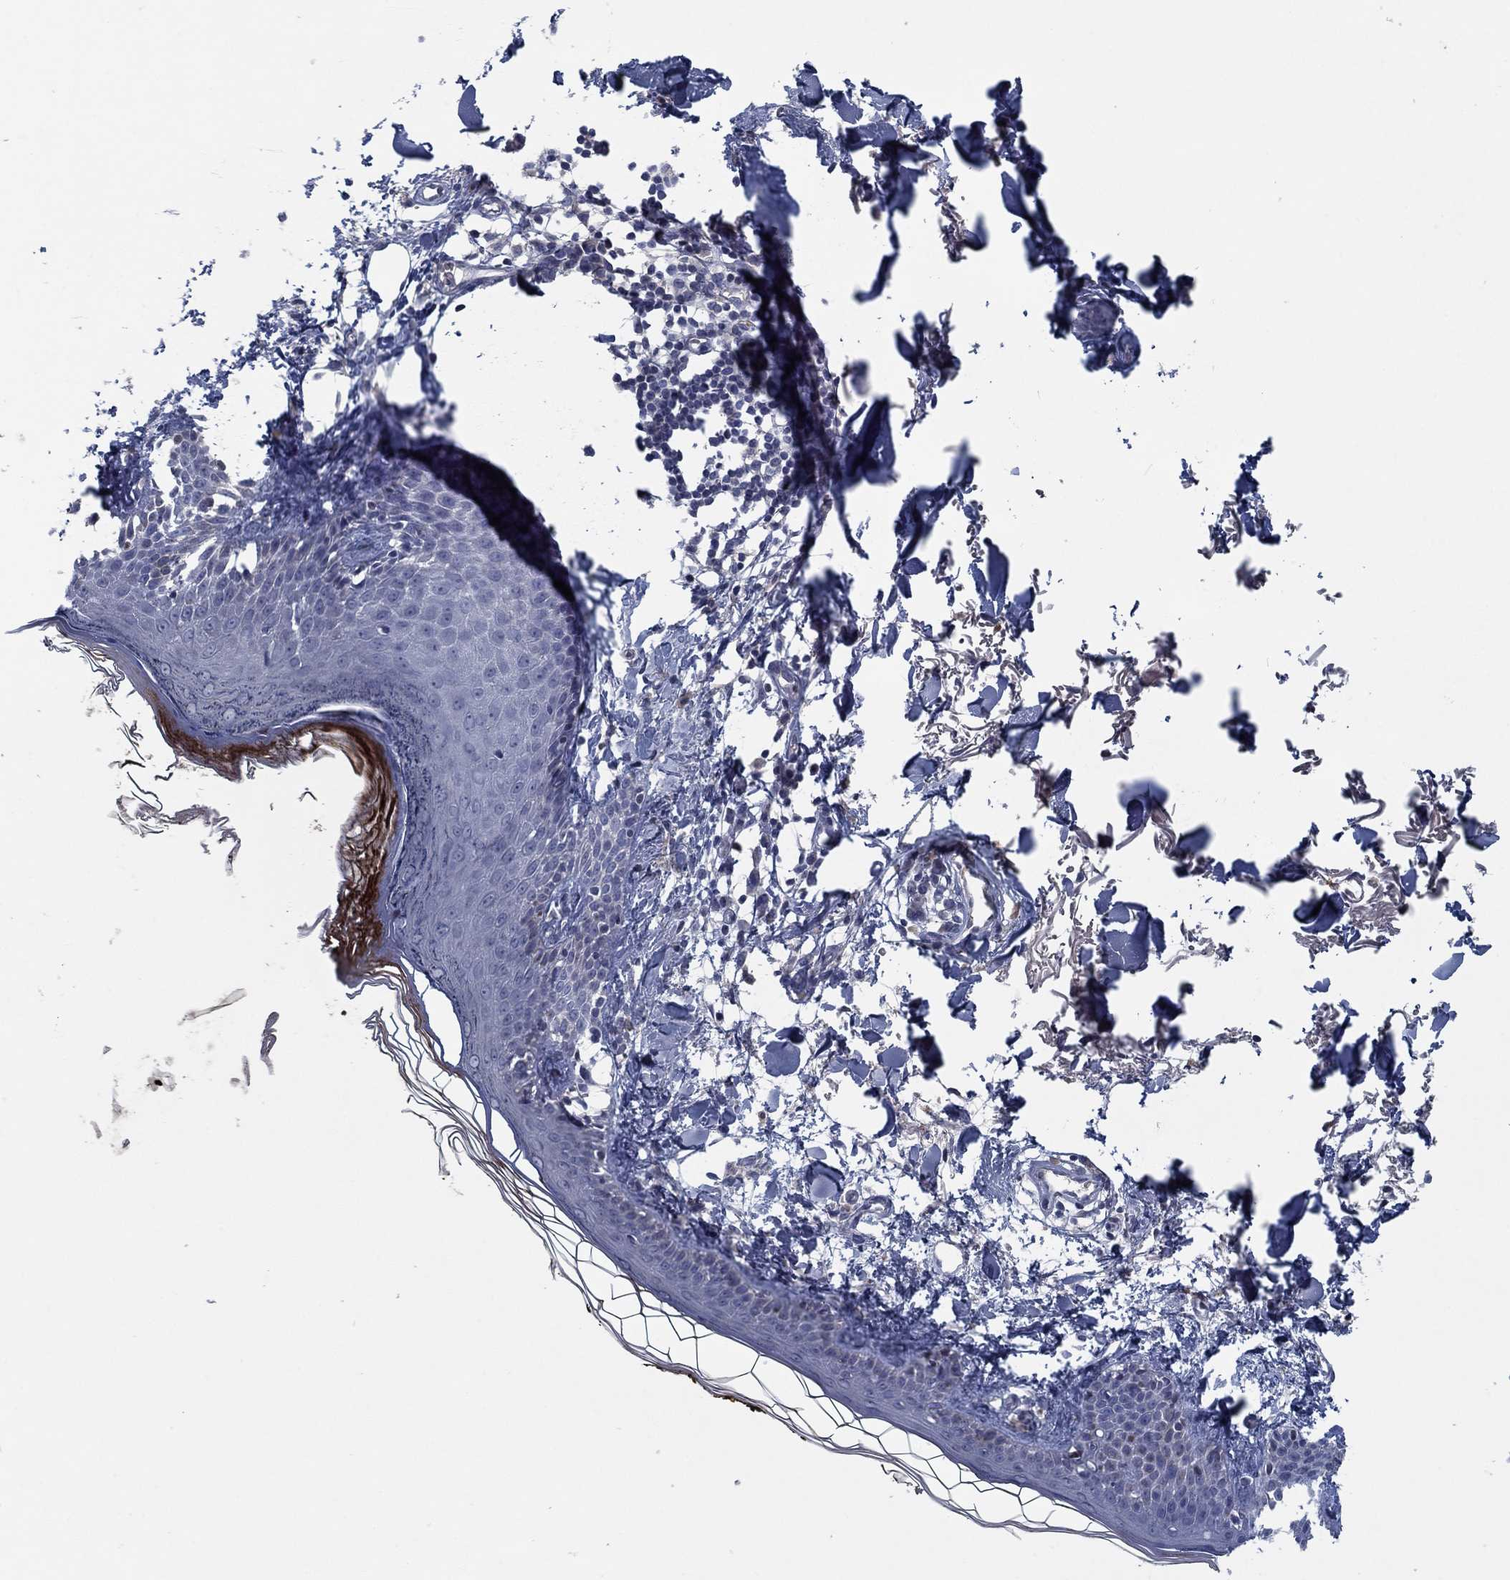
{"staining": {"intensity": "negative", "quantity": "none", "location": "none"}, "tissue": "skin", "cell_type": "Fibroblasts", "image_type": "normal", "snomed": [{"axis": "morphology", "description": "Normal tissue, NOS"}, {"axis": "topography", "description": "Skin"}], "caption": "Immunohistochemistry histopathology image of unremarkable skin stained for a protein (brown), which displays no expression in fibroblasts.", "gene": "PNMA8A", "patient": {"sex": "male", "age": 76}}